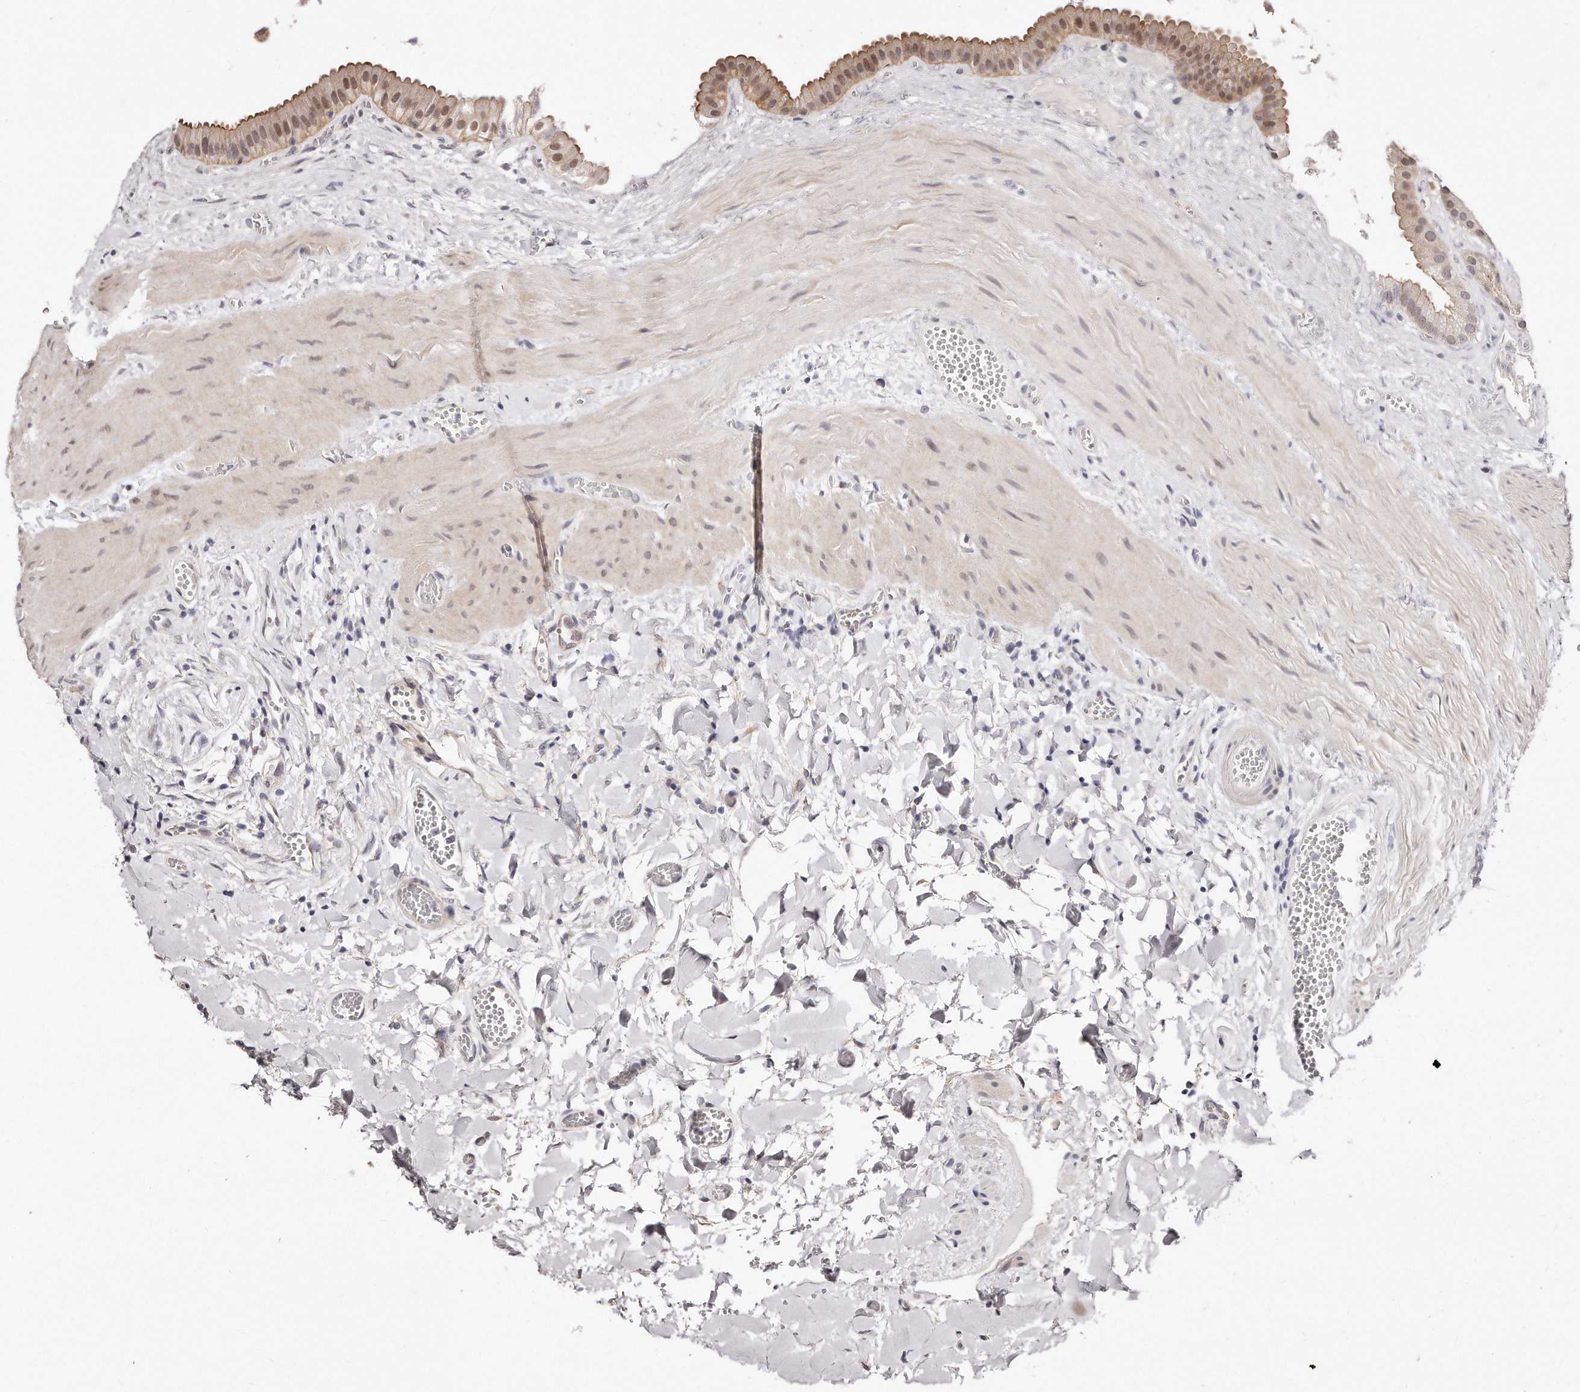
{"staining": {"intensity": "moderate", "quantity": "<25%", "location": "cytoplasmic/membranous,nuclear"}, "tissue": "gallbladder", "cell_type": "Glandular cells", "image_type": "normal", "snomed": [{"axis": "morphology", "description": "Normal tissue, NOS"}, {"axis": "topography", "description": "Gallbladder"}], "caption": "This is a photomicrograph of immunohistochemistry (IHC) staining of benign gallbladder, which shows moderate expression in the cytoplasmic/membranous,nuclear of glandular cells.", "gene": "CASZ1", "patient": {"sex": "male", "age": 55}}